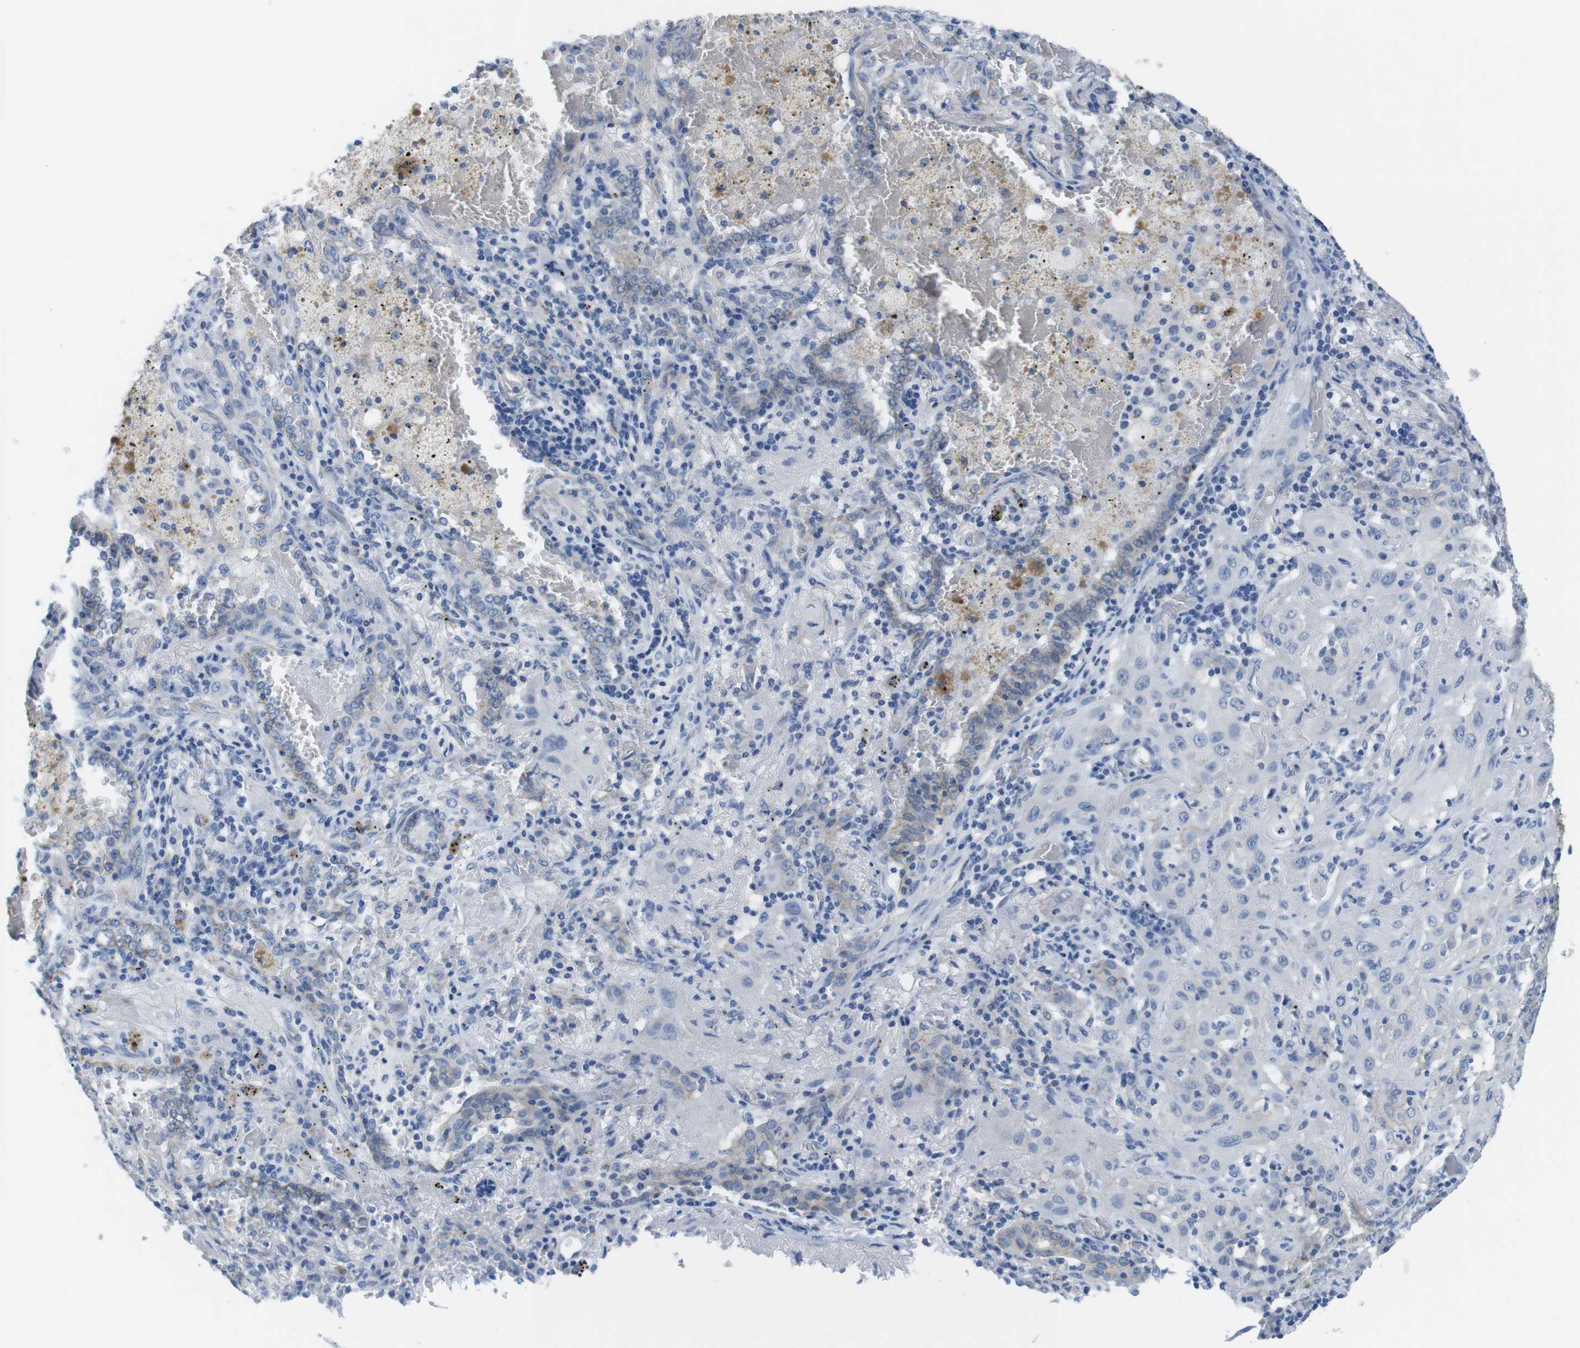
{"staining": {"intensity": "negative", "quantity": "none", "location": "none"}, "tissue": "lung cancer", "cell_type": "Tumor cells", "image_type": "cancer", "snomed": [{"axis": "morphology", "description": "Squamous cell carcinoma, NOS"}, {"axis": "topography", "description": "Lung"}], "caption": "An image of lung cancer stained for a protein reveals no brown staining in tumor cells. Brightfield microscopy of immunohistochemistry stained with DAB (brown) and hematoxylin (blue), captured at high magnification.", "gene": "SLC6A6", "patient": {"sex": "female", "age": 47}}